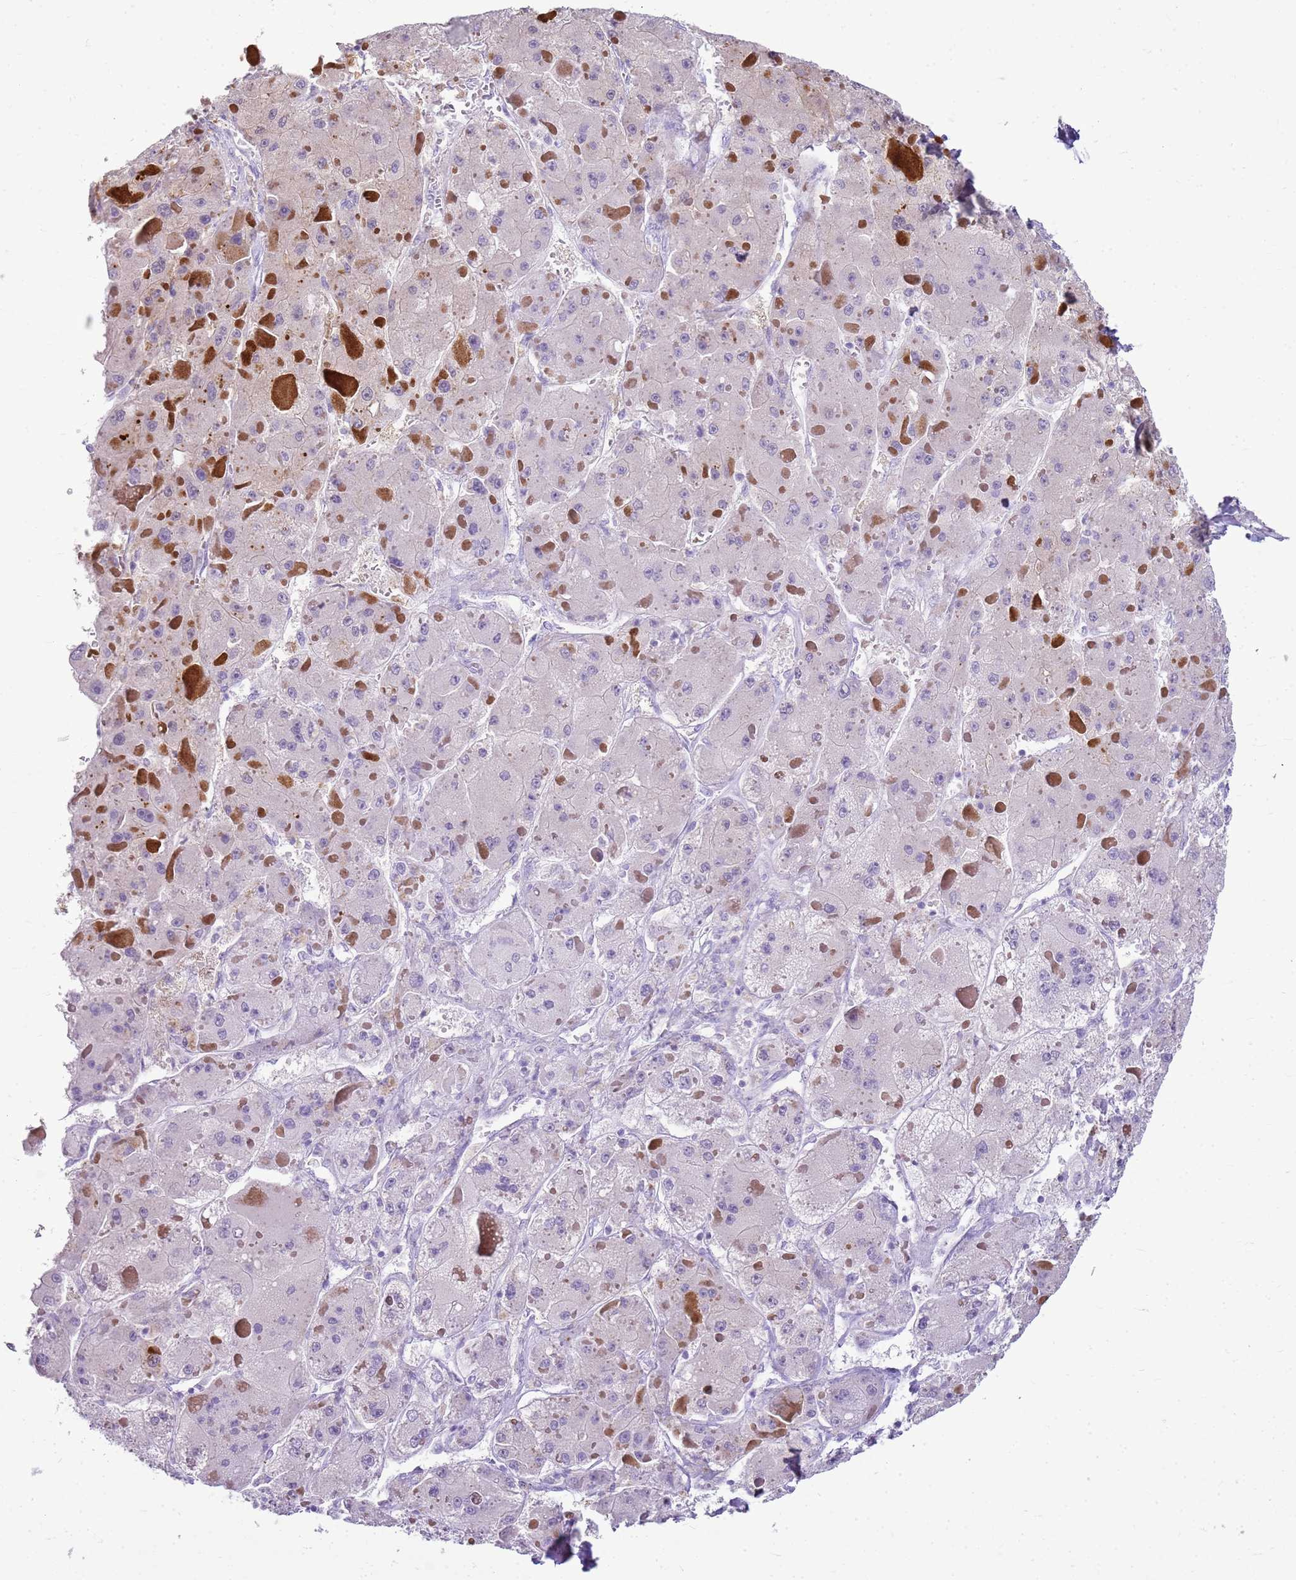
{"staining": {"intensity": "negative", "quantity": "none", "location": "none"}, "tissue": "liver cancer", "cell_type": "Tumor cells", "image_type": "cancer", "snomed": [{"axis": "morphology", "description": "Carcinoma, Hepatocellular, NOS"}, {"axis": "topography", "description": "Liver"}], "caption": "A high-resolution photomicrograph shows immunohistochemistry staining of hepatocellular carcinoma (liver), which exhibits no significant positivity in tumor cells.", "gene": "SULT1E1", "patient": {"sex": "female", "age": 73}}